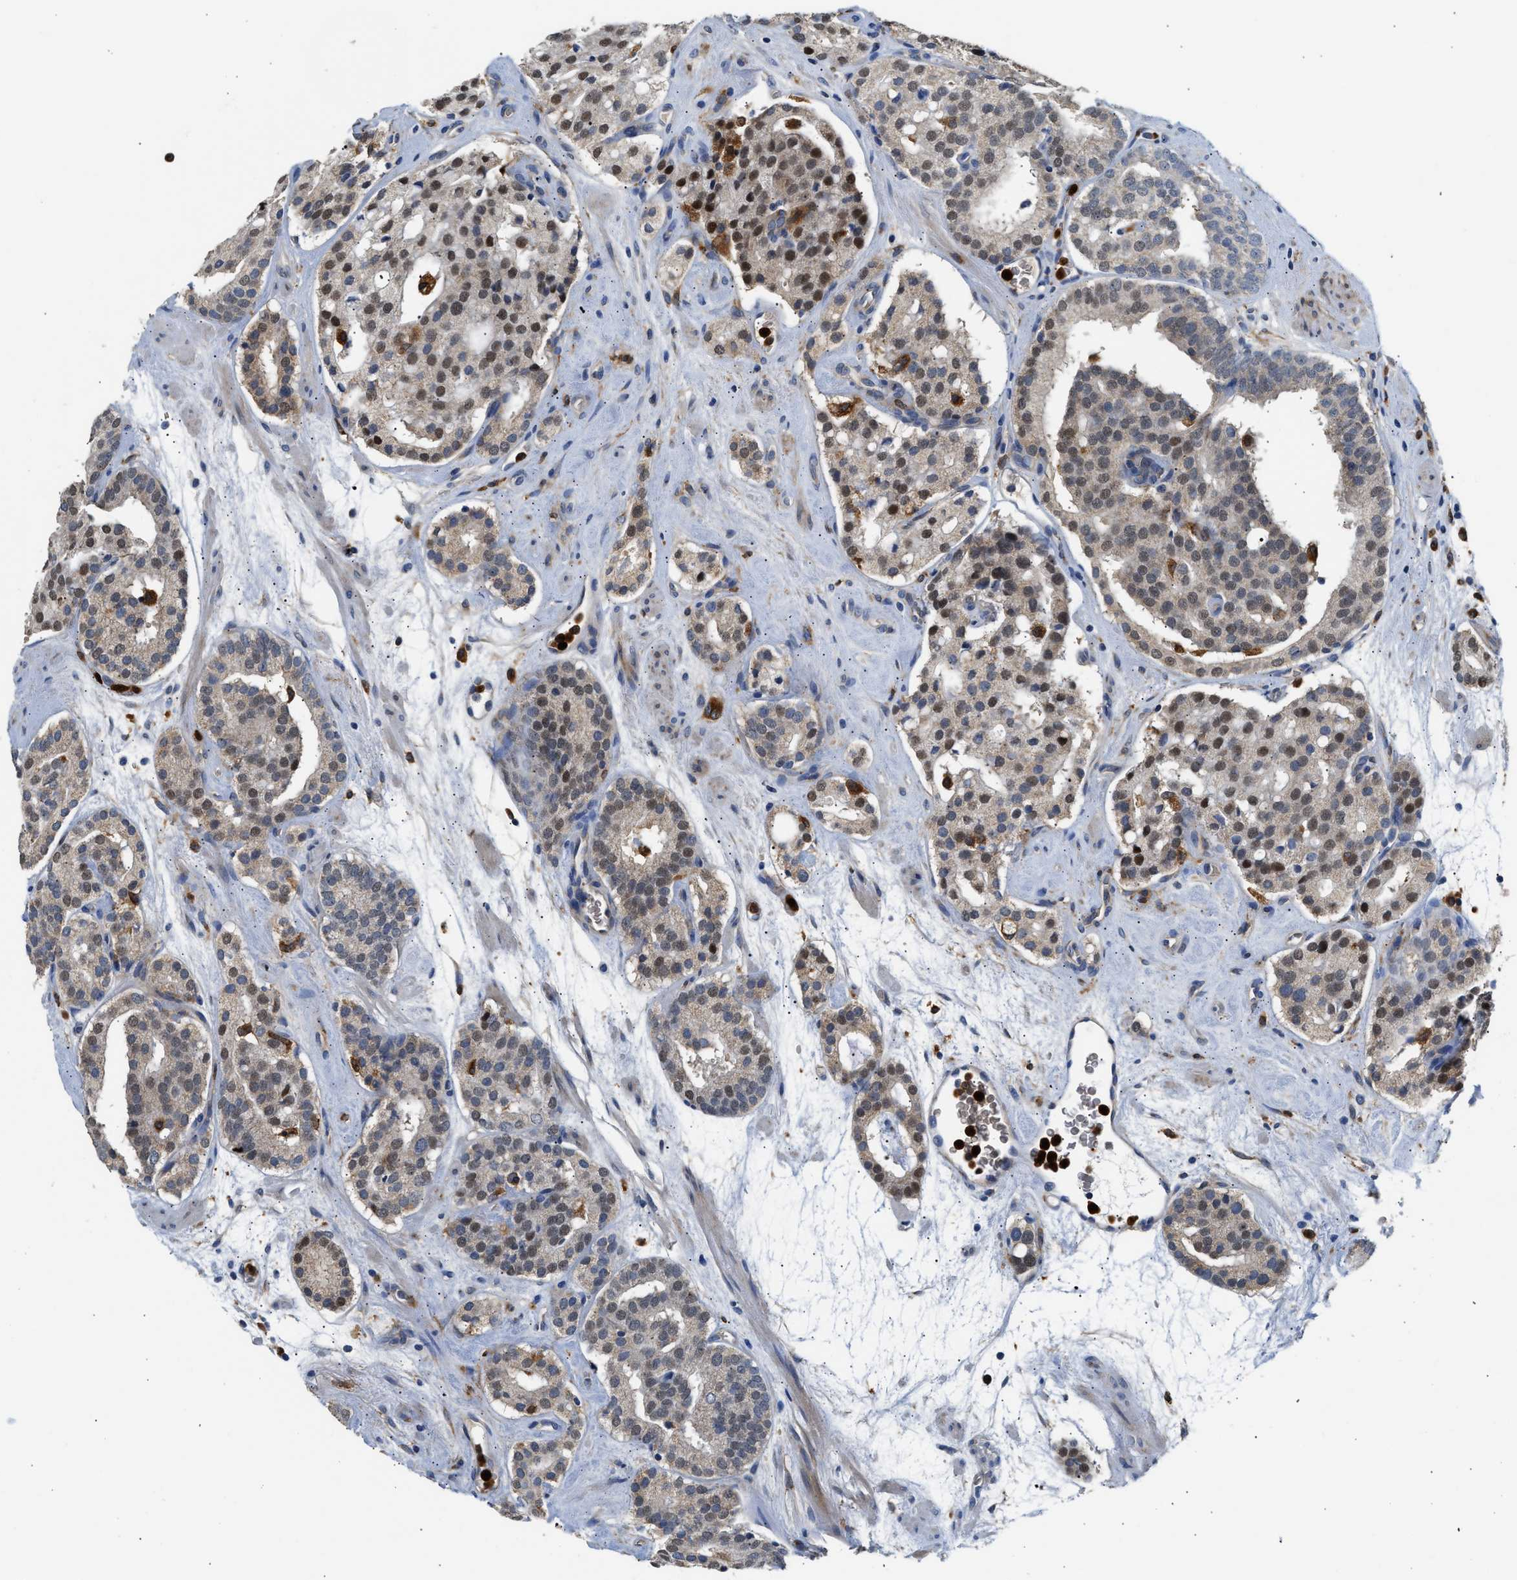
{"staining": {"intensity": "weak", "quantity": ">75%", "location": "cytoplasmic/membranous,nuclear"}, "tissue": "prostate cancer", "cell_type": "Tumor cells", "image_type": "cancer", "snomed": [{"axis": "morphology", "description": "Adenocarcinoma, Low grade"}, {"axis": "topography", "description": "Prostate"}], "caption": "This image demonstrates IHC staining of human prostate adenocarcinoma (low-grade), with low weak cytoplasmic/membranous and nuclear staining in about >75% of tumor cells.", "gene": "RAB31", "patient": {"sex": "male", "age": 69}}